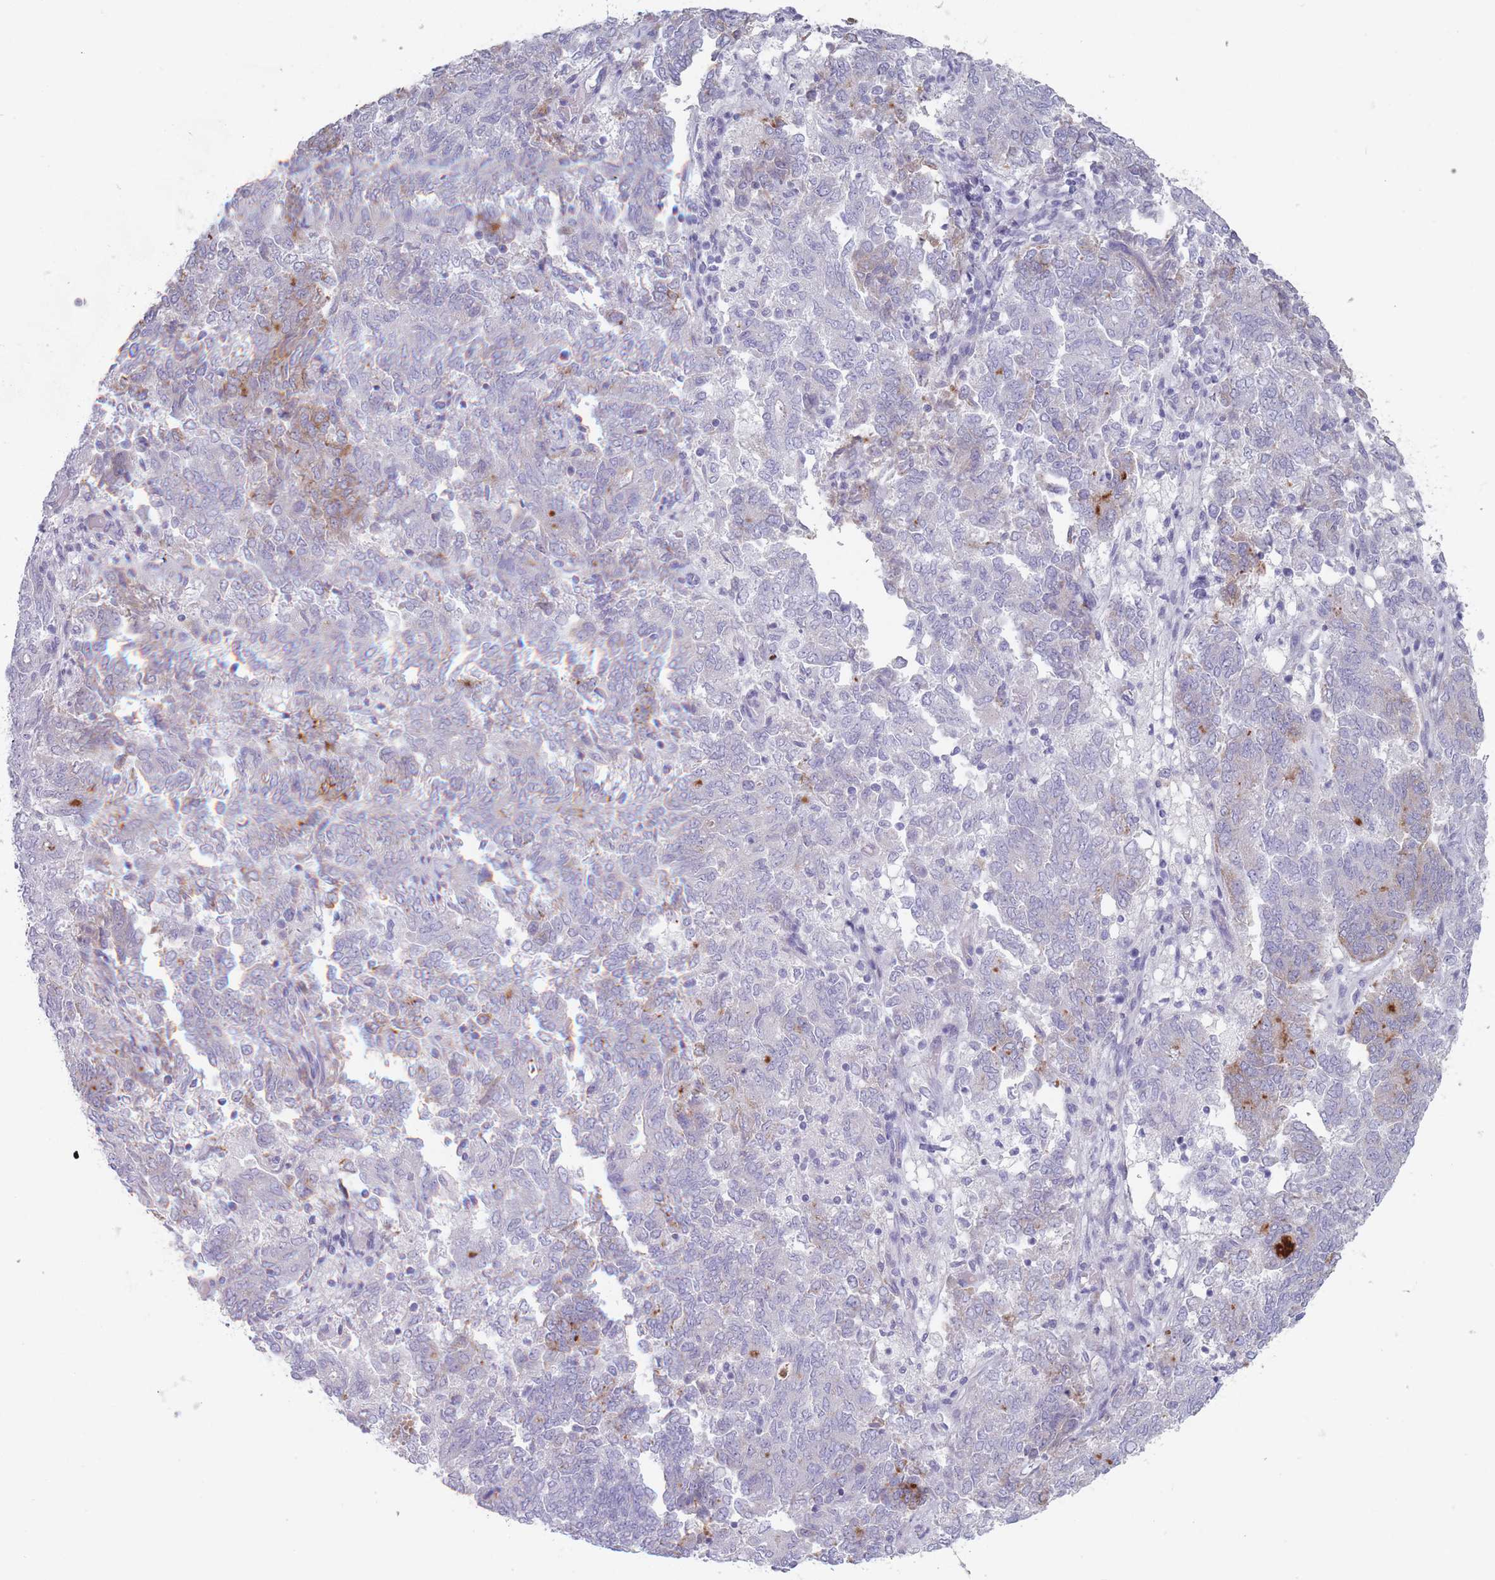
{"staining": {"intensity": "moderate", "quantity": "<25%", "location": "cytoplasmic/membranous"}, "tissue": "endometrial cancer", "cell_type": "Tumor cells", "image_type": "cancer", "snomed": [{"axis": "morphology", "description": "Adenocarcinoma, NOS"}, {"axis": "topography", "description": "Endometrium"}], "caption": "This image displays immunohistochemistry staining of human endometrial adenocarcinoma, with low moderate cytoplasmic/membranous staining in about <25% of tumor cells.", "gene": "PAIP2B", "patient": {"sex": "female", "age": 80}}